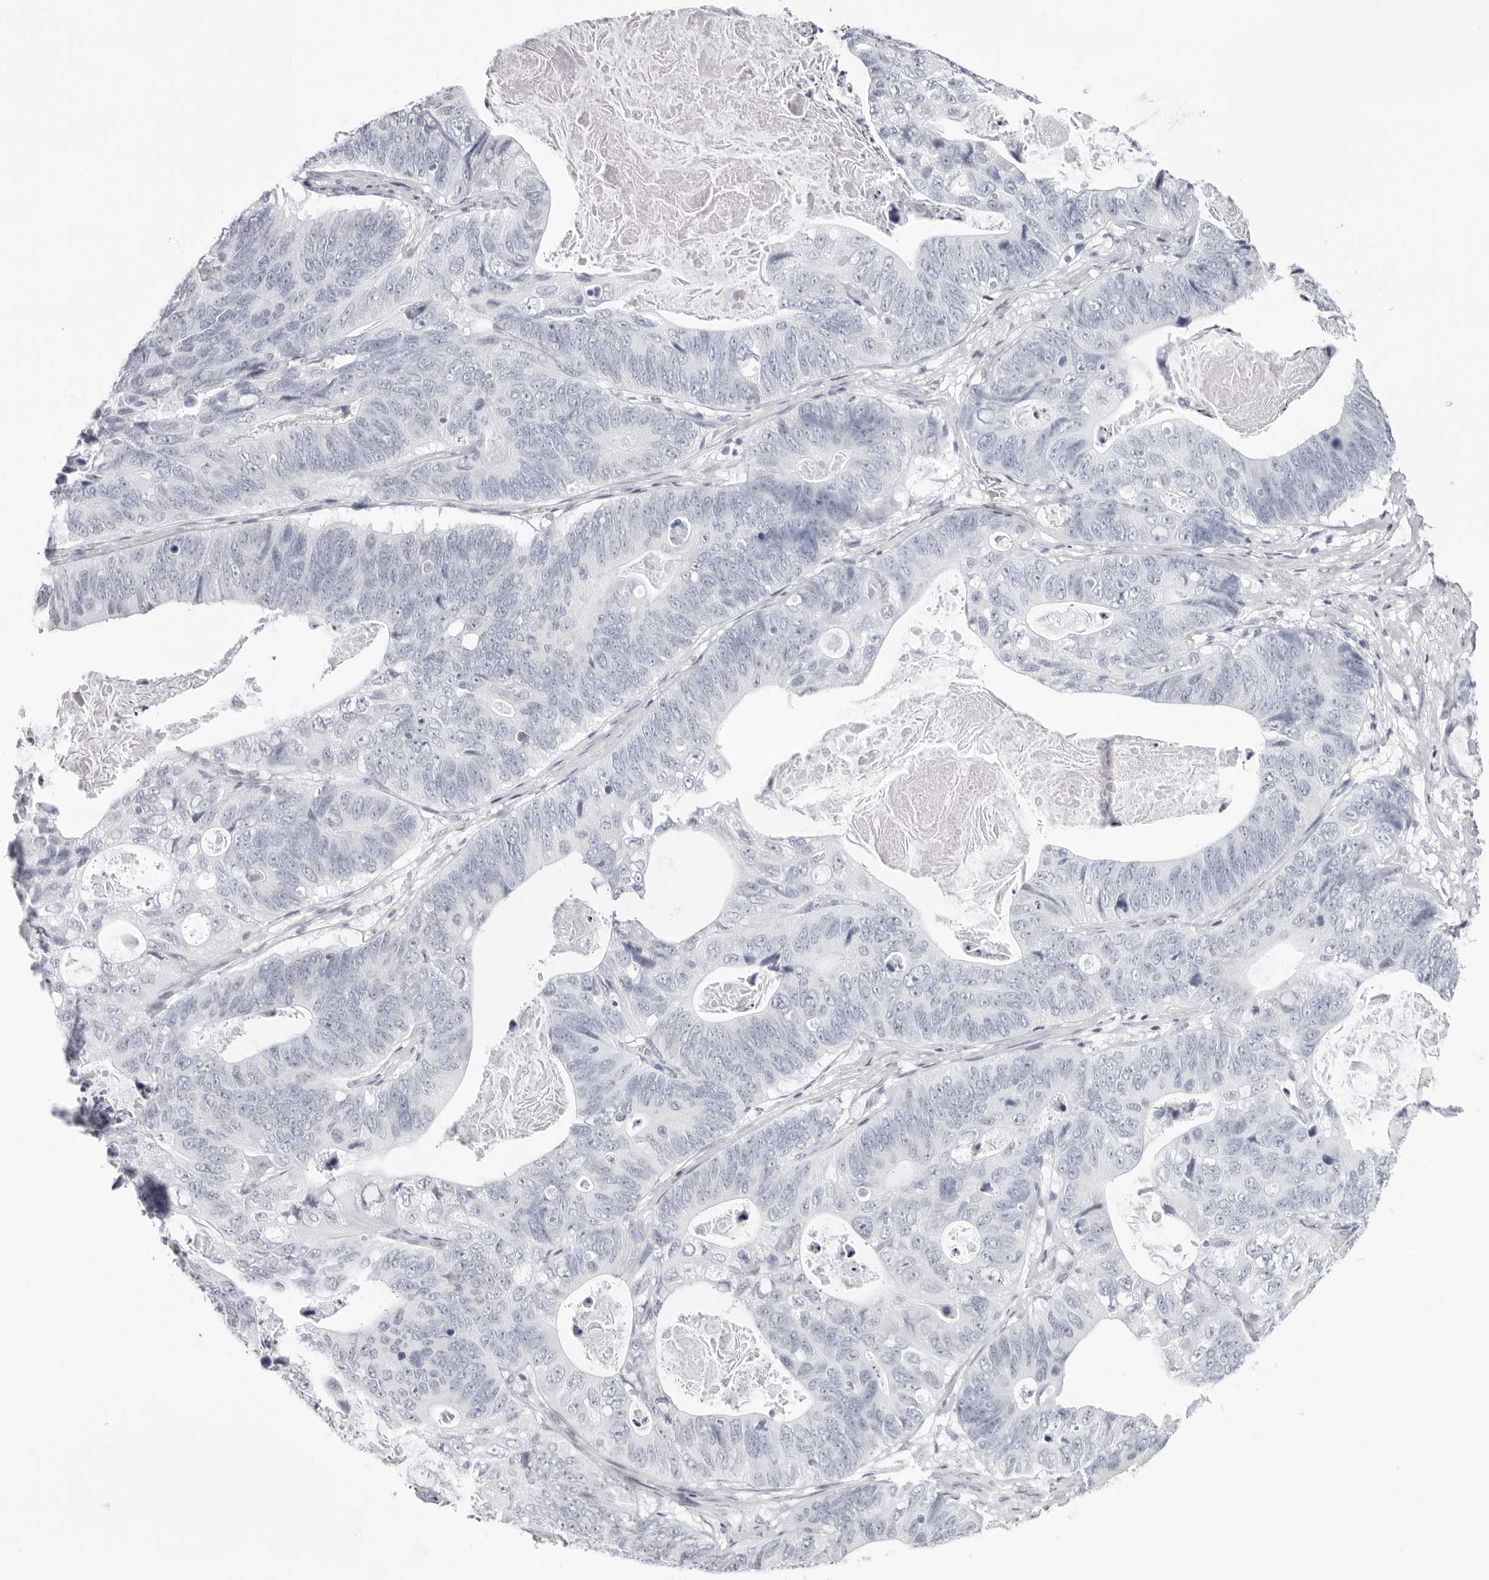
{"staining": {"intensity": "negative", "quantity": "none", "location": "none"}, "tissue": "stomach cancer", "cell_type": "Tumor cells", "image_type": "cancer", "snomed": [{"axis": "morphology", "description": "Normal tissue, NOS"}, {"axis": "morphology", "description": "Adenocarcinoma, NOS"}, {"axis": "topography", "description": "Stomach"}], "caption": "Immunohistochemistry of stomach adenocarcinoma reveals no staining in tumor cells.", "gene": "INSL3", "patient": {"sex": "female", "age": 89}}